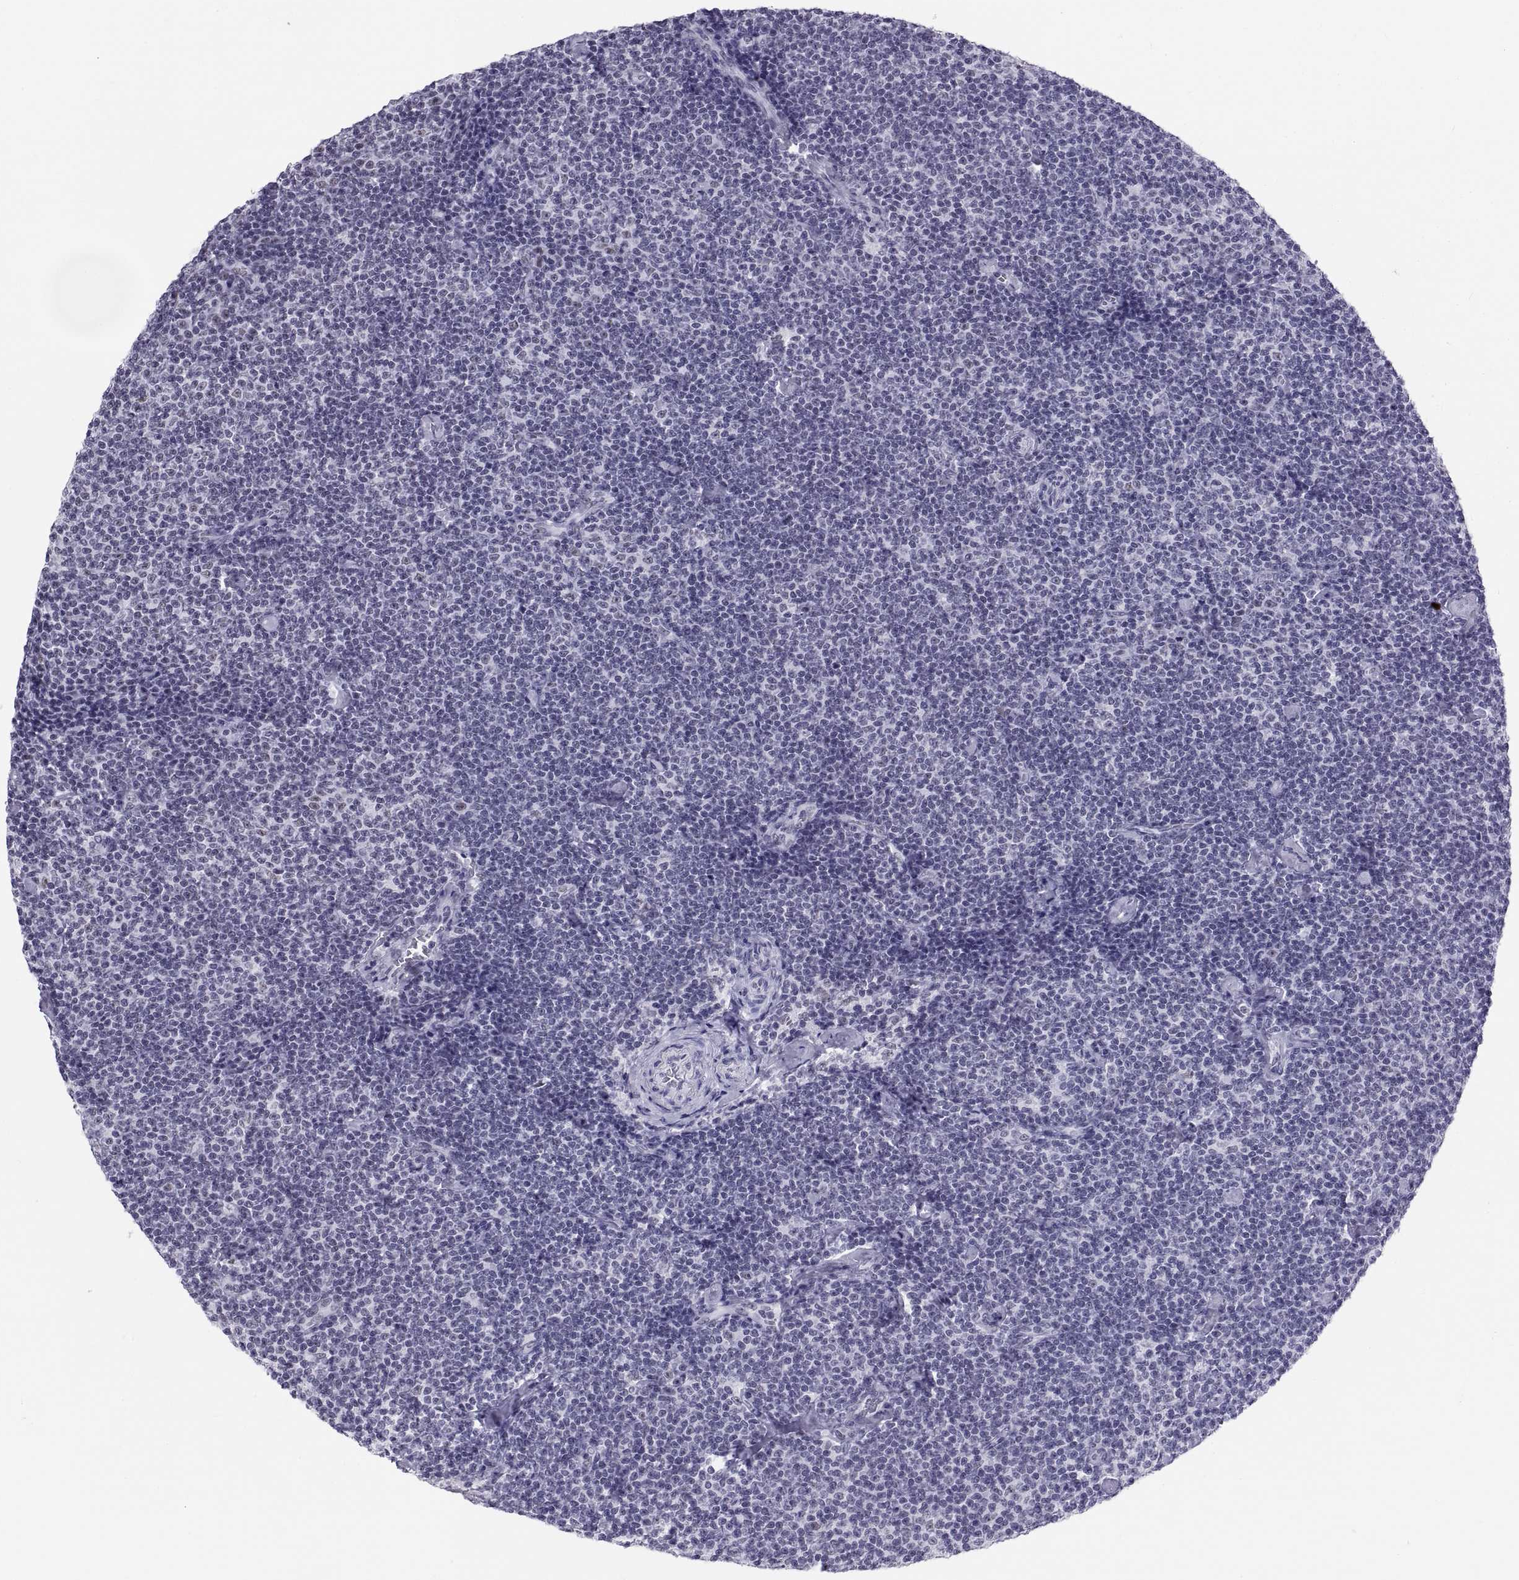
{"staining": {"intensity": "negative", "quantity": "none", "location": "none"}, "tissue": "lymphoma", "cell_type": "Tumor cells", "image_type": "cancer", "snomed": [{"axis": "morphology", "description": "Malignant lymphoma, non-Hodgkin's type, Low grade"}, {"axis": "topography", "description": "Lymph node"}], "caption": "Immunohistochemistry (IHC) photomicrograph of neoplastic tissue: lymphoma stained with DAB displays no significant protein expression in tumor cells. (DAB immunohistochemistry (IHC) visualized using brightfield microscopy, high magnification).", "gene": "NEUROD6", "patient": {"sex": "male", "age": 81}}